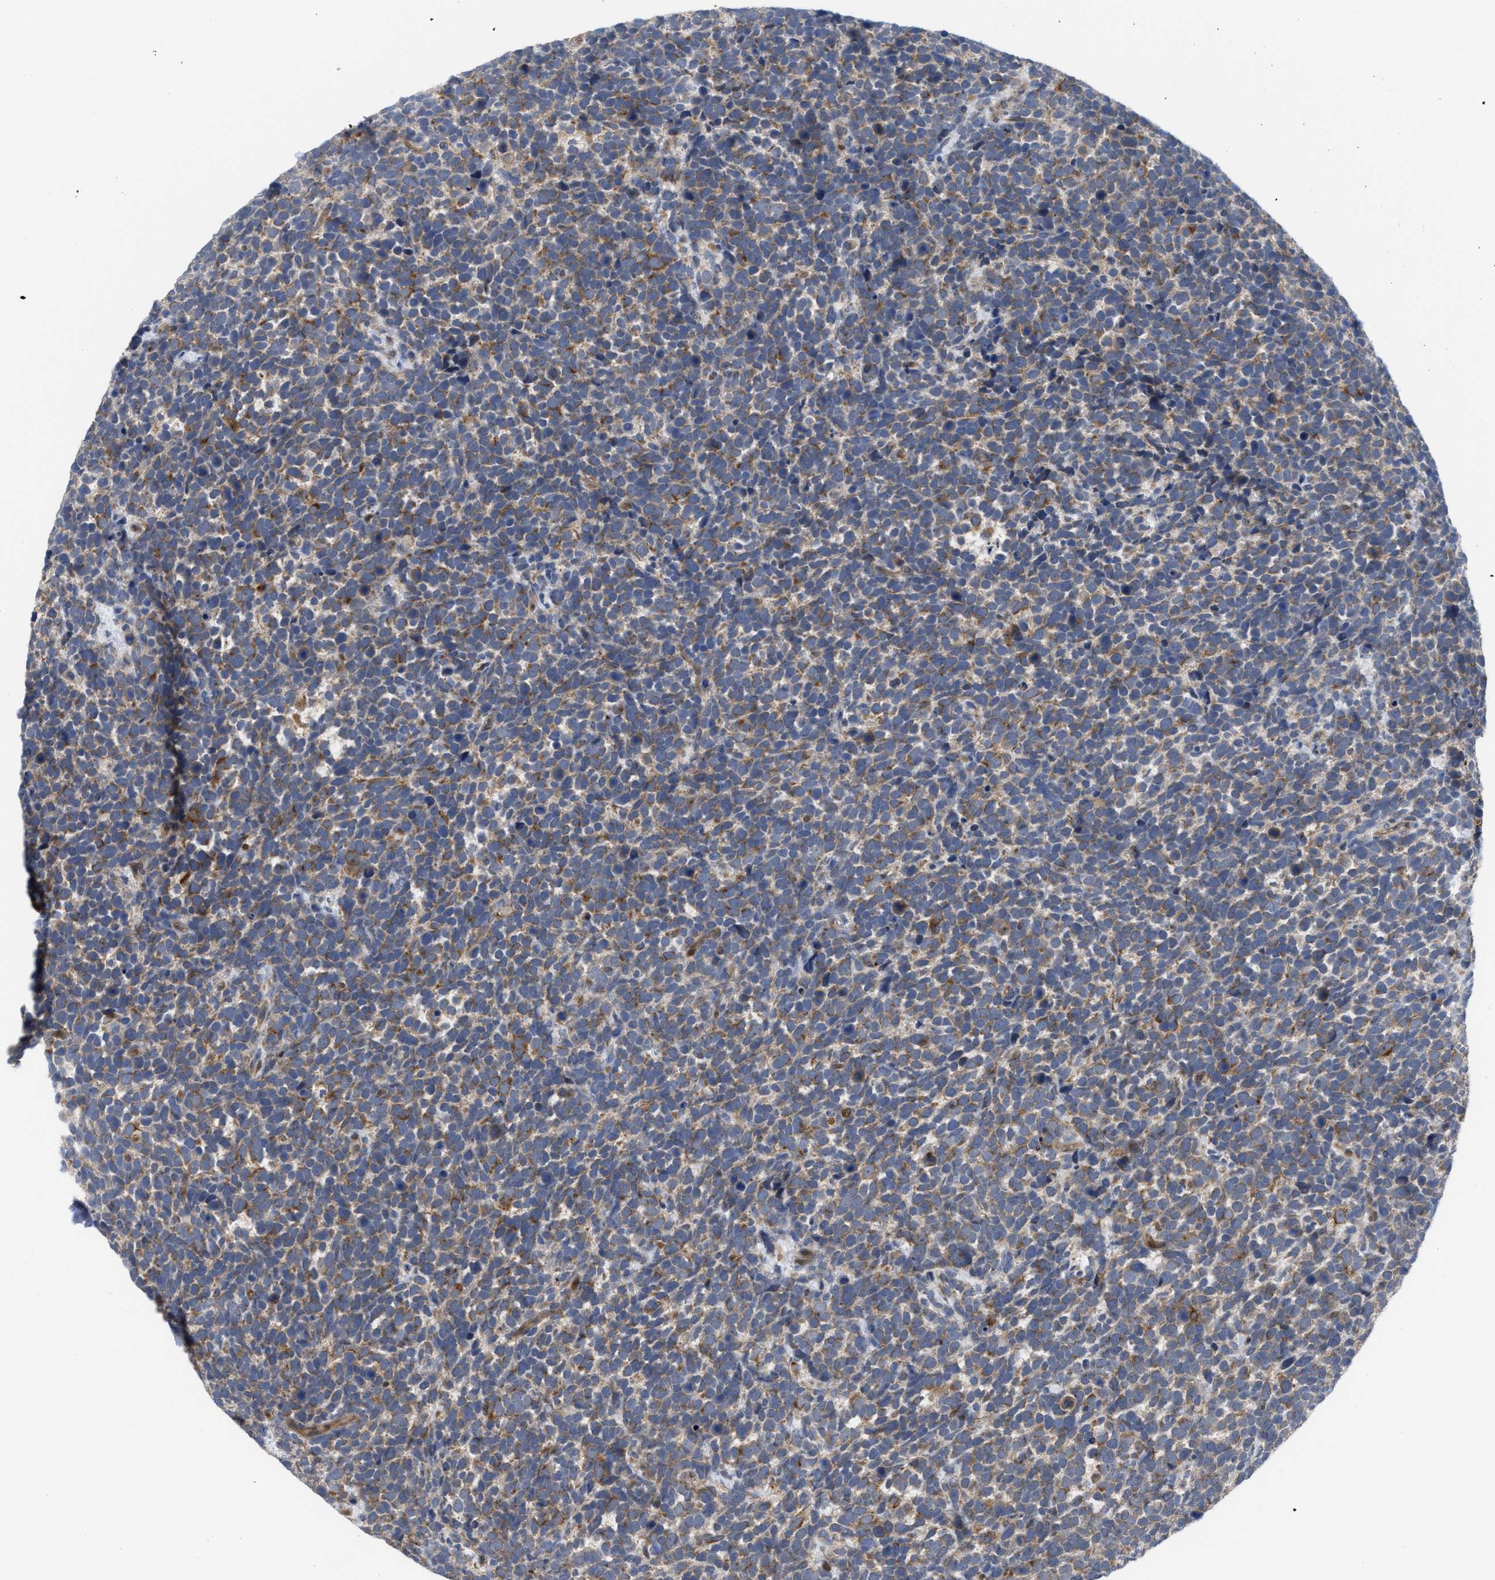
{"staining": {"intensity": "moderate", "quantity": "25%-75%", "location": "cytoplasmic/membranous"}, "tissue": "urothelial cancer", "cell_type": "Tumor cells", "image_type": "cancer", "snomed": [{"axis": "morphology", "description": "Urothelial carcinoma, High grade"}, {"axis": "topography", "description": "Urinary bladder"}], "caption": "This image displays urothelial carcinoma (high-grade) stained with immunohistochemistry to label a protein in brown. The cytoplasmic/membranous of tumor cells show moderate positivity for the protein. Nuclei are counter-stained blue.", "gene": "LDAF1", "patient": {"sex": "female", "age": 82}}